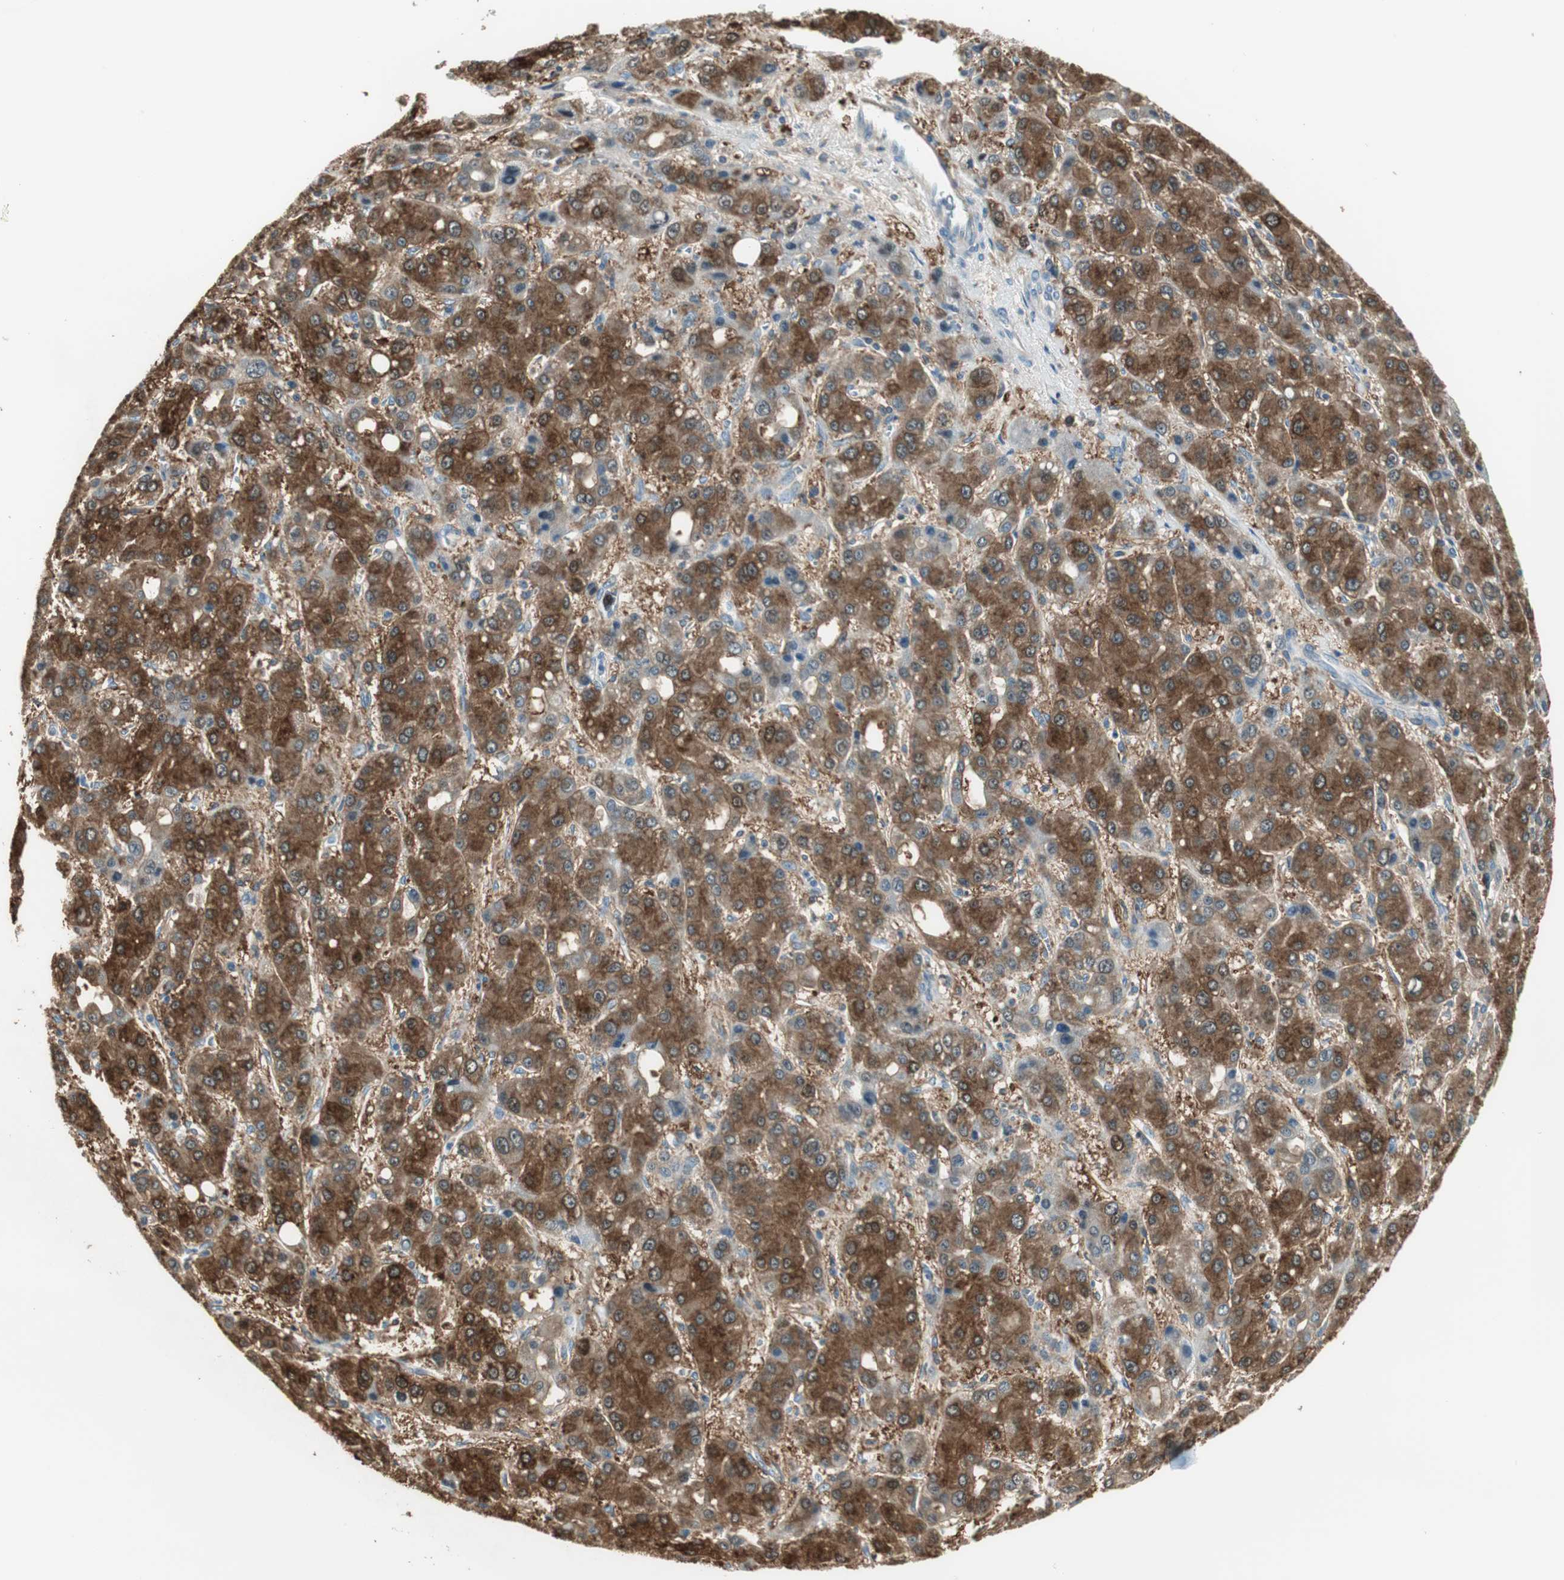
{"staining": {"intensity": "strong", "quantity": ">75%", "location": "cytoplasmic/membranous"}, "tissue": "liver cancer", "cell_type": "Tumor cells", "image_type": "cancer", "snomed": [{"axis": "morphology", "description": "Carcinoma, Hepatocellular, NOS"}, {"axis": "topography", "description": "Liver"}], "caption": "IHC image of liver hepatocellular carcinoma stained for a protein (brown), which reveals high levels of strong cytoplasmic/membranous positivity in about >75% of tumor cells.", "gene": "MSTO1", "patient": {"sex": "male", "age": 55}}